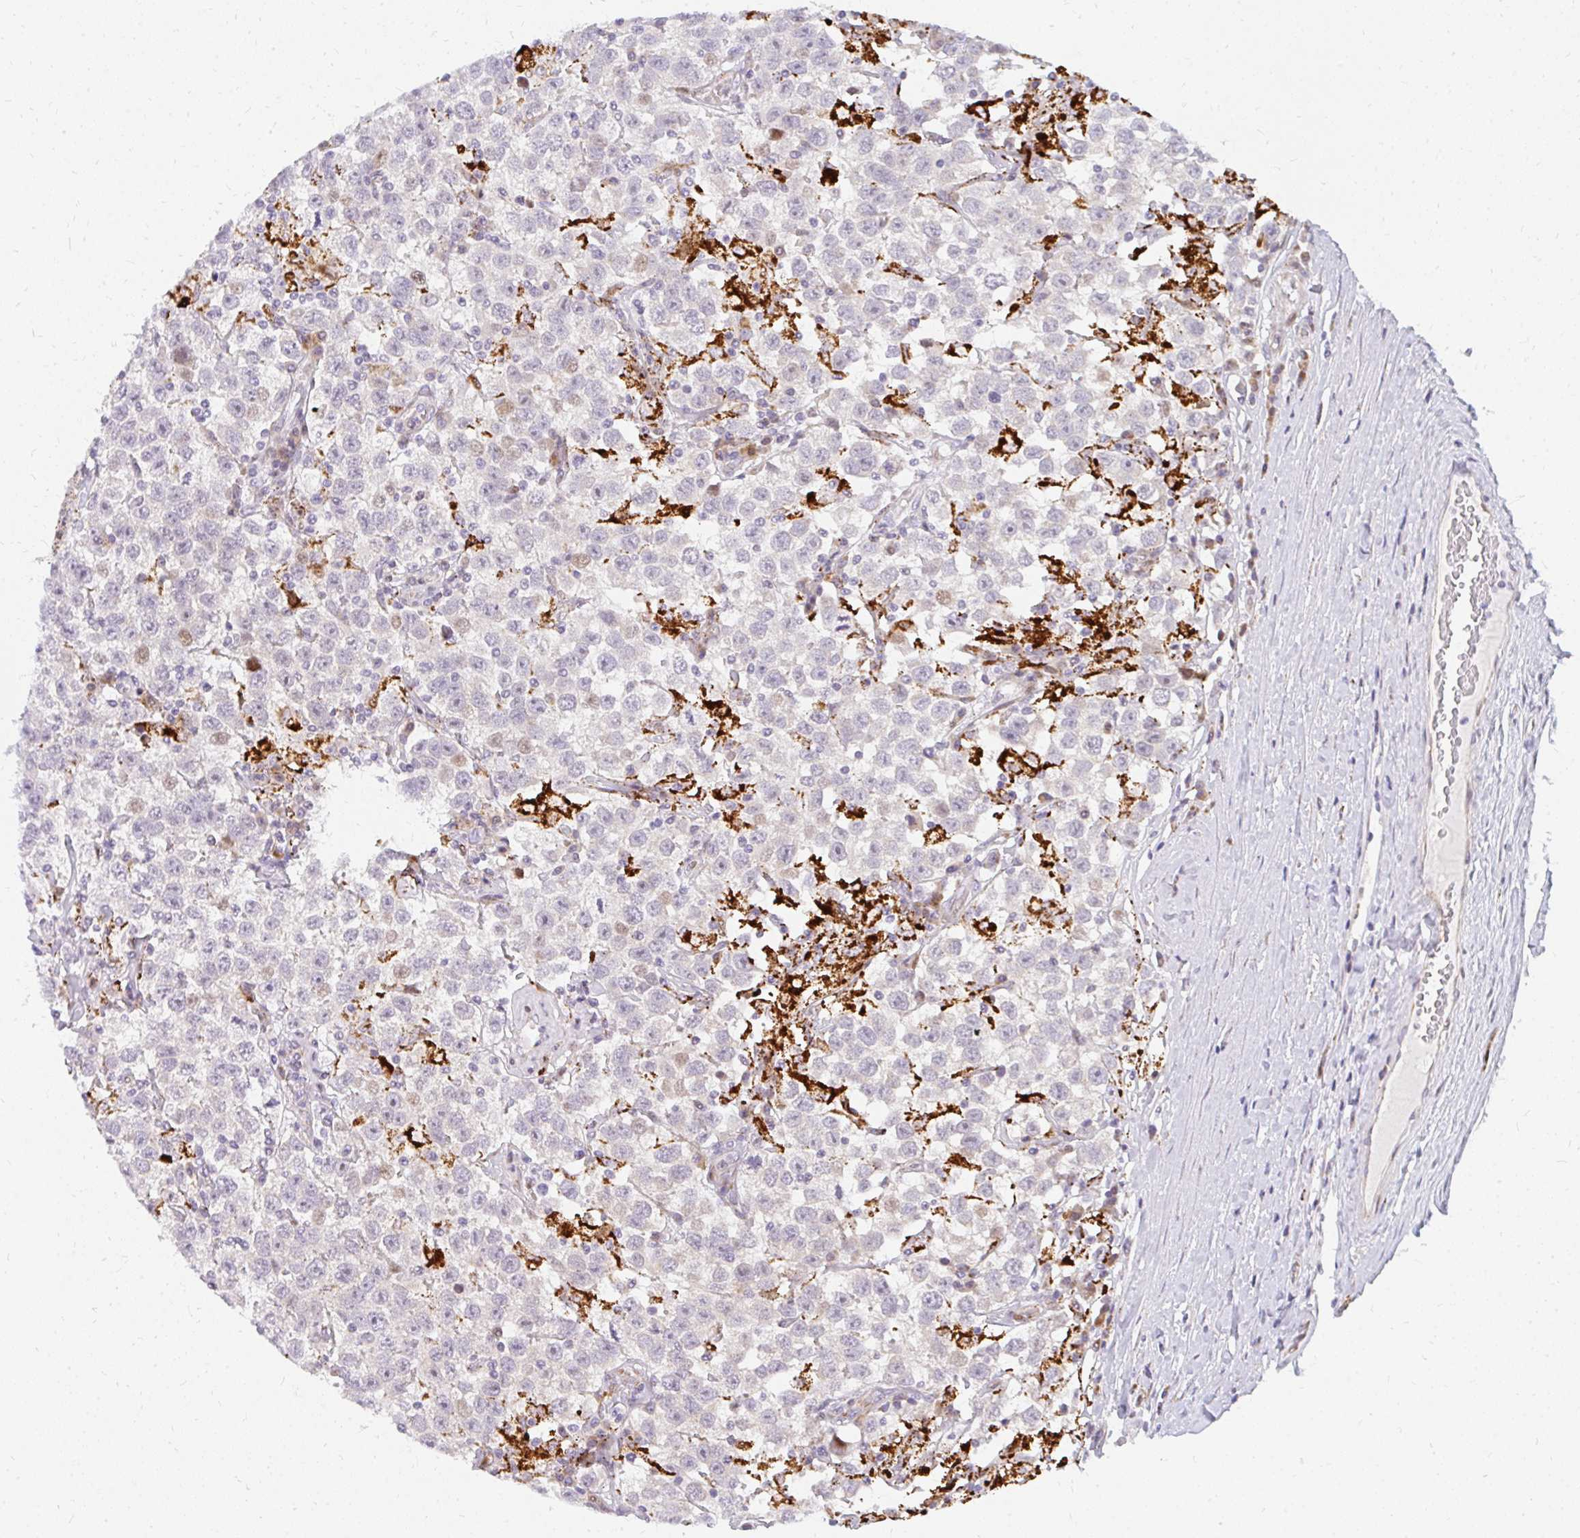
{"staining": {"intensity": "weak", "quantity": "<25%", "location": "nuclear"}, "tissue": "testis cancer", "cell_type": "Tumor cells", "image_type": "cancer", "snomed": [{"axis": "morphology", "description": "Seminoma, NOS"}, {"axis": "topography", "description": "Testis"}], "caption": "High magnification brightfield microscopy of seminoma (testis) stained with DAB (3,3'-diaminobenzidine) (brown) and counterstained with hematoxylin (blue): tumor cells show no significant expression.", "gene": "PLA2G5", "patient": {"sex": "male", "age": 41}}